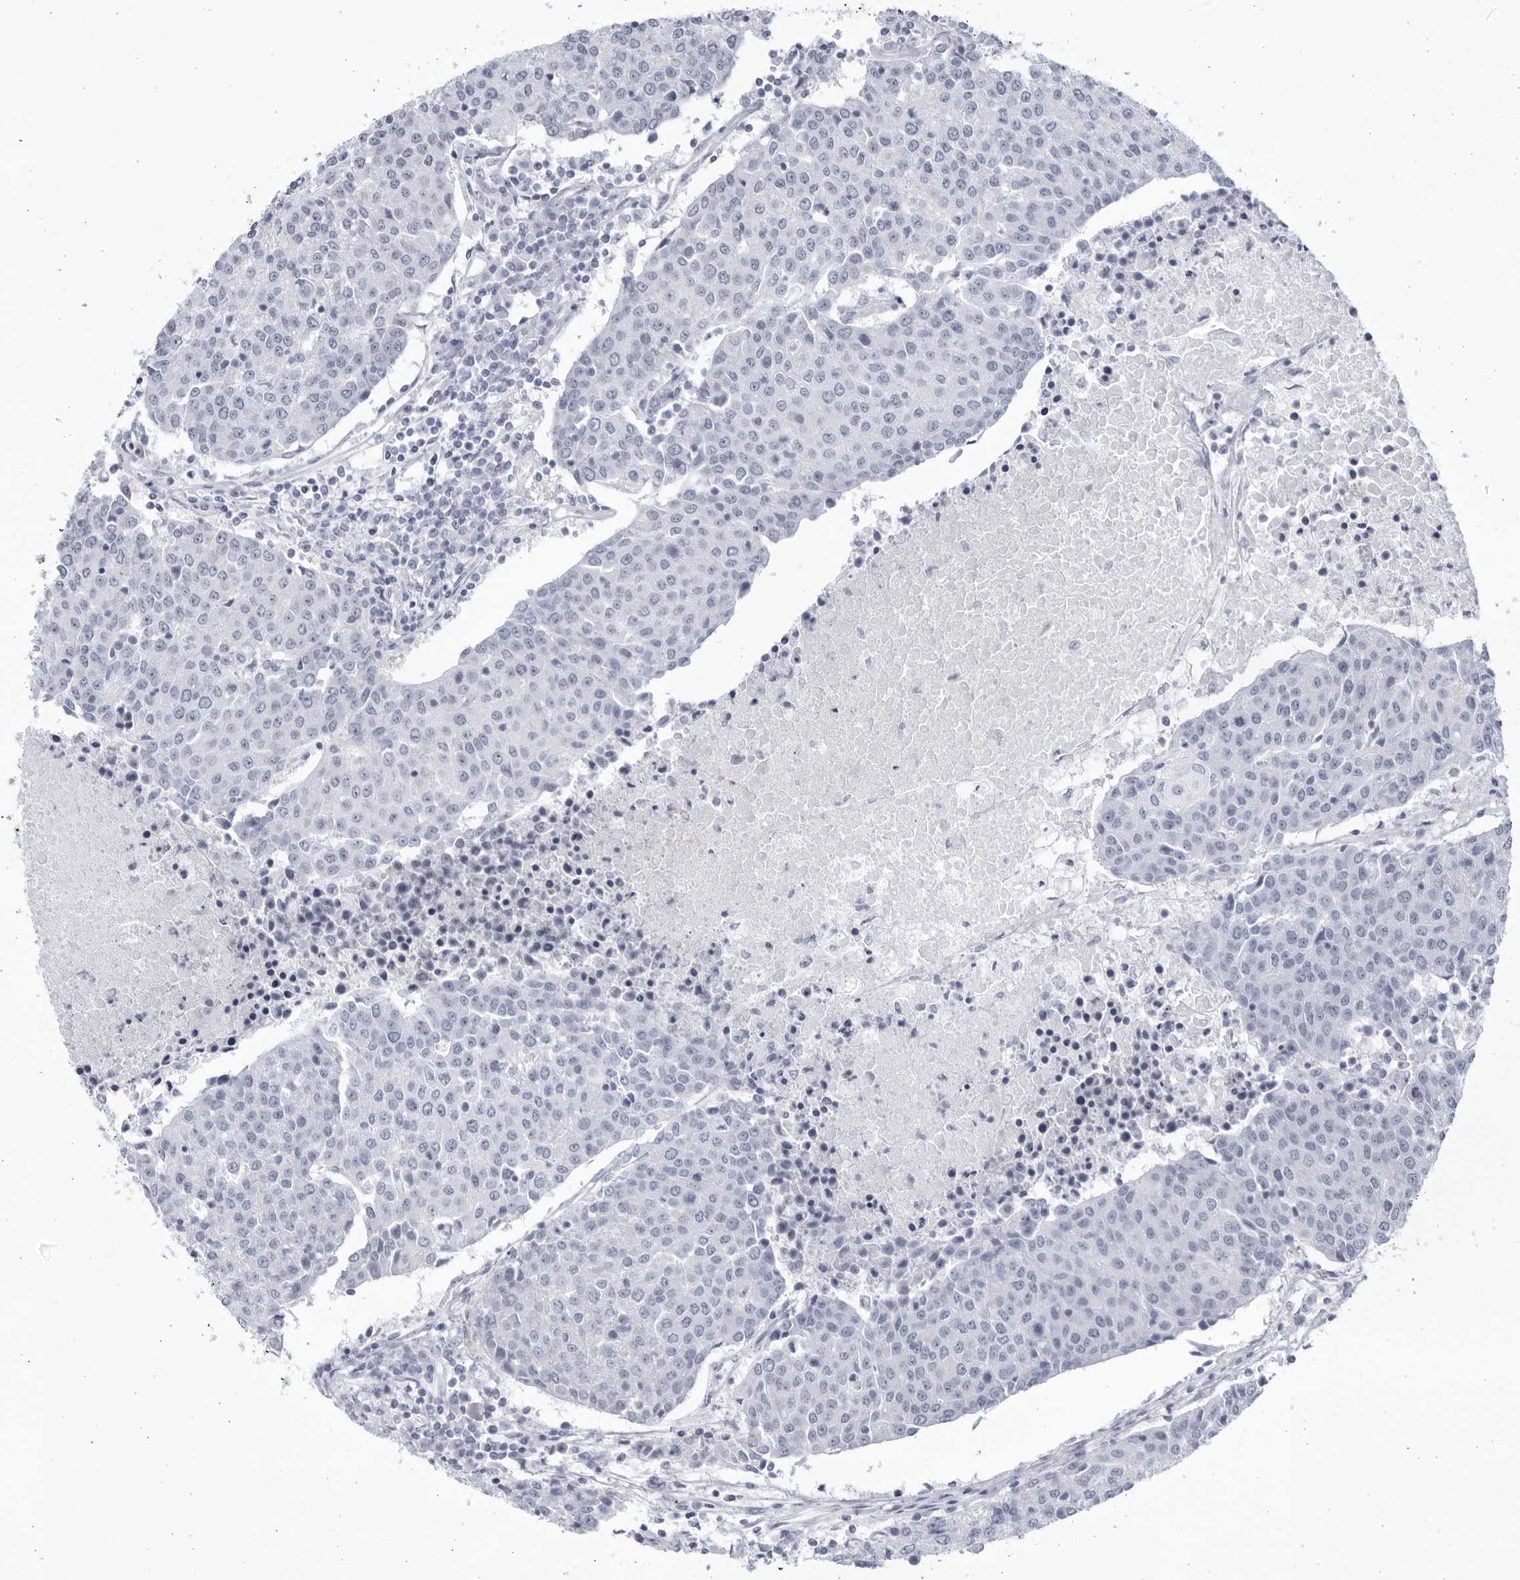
{"staining": {"intensity": "negative", "quantity": "none", "location": "none"}, "tissue": "urothelial cancer", "cell_type": "Tumor cells", "image_type": "cancer", "snomed": [{"axis": "morphology", "description": "Urothelial carcinoma, High grade"}, {"axis": "topography", "description": "Urinary bladder"}], "caption": "DAB immunohistochemical staining of urothelial carcinoma (high-grade) reveals no significant staining in tumor cells.", "gene": "CCDC181", "patient": {"sex": "female", "age": 85}}